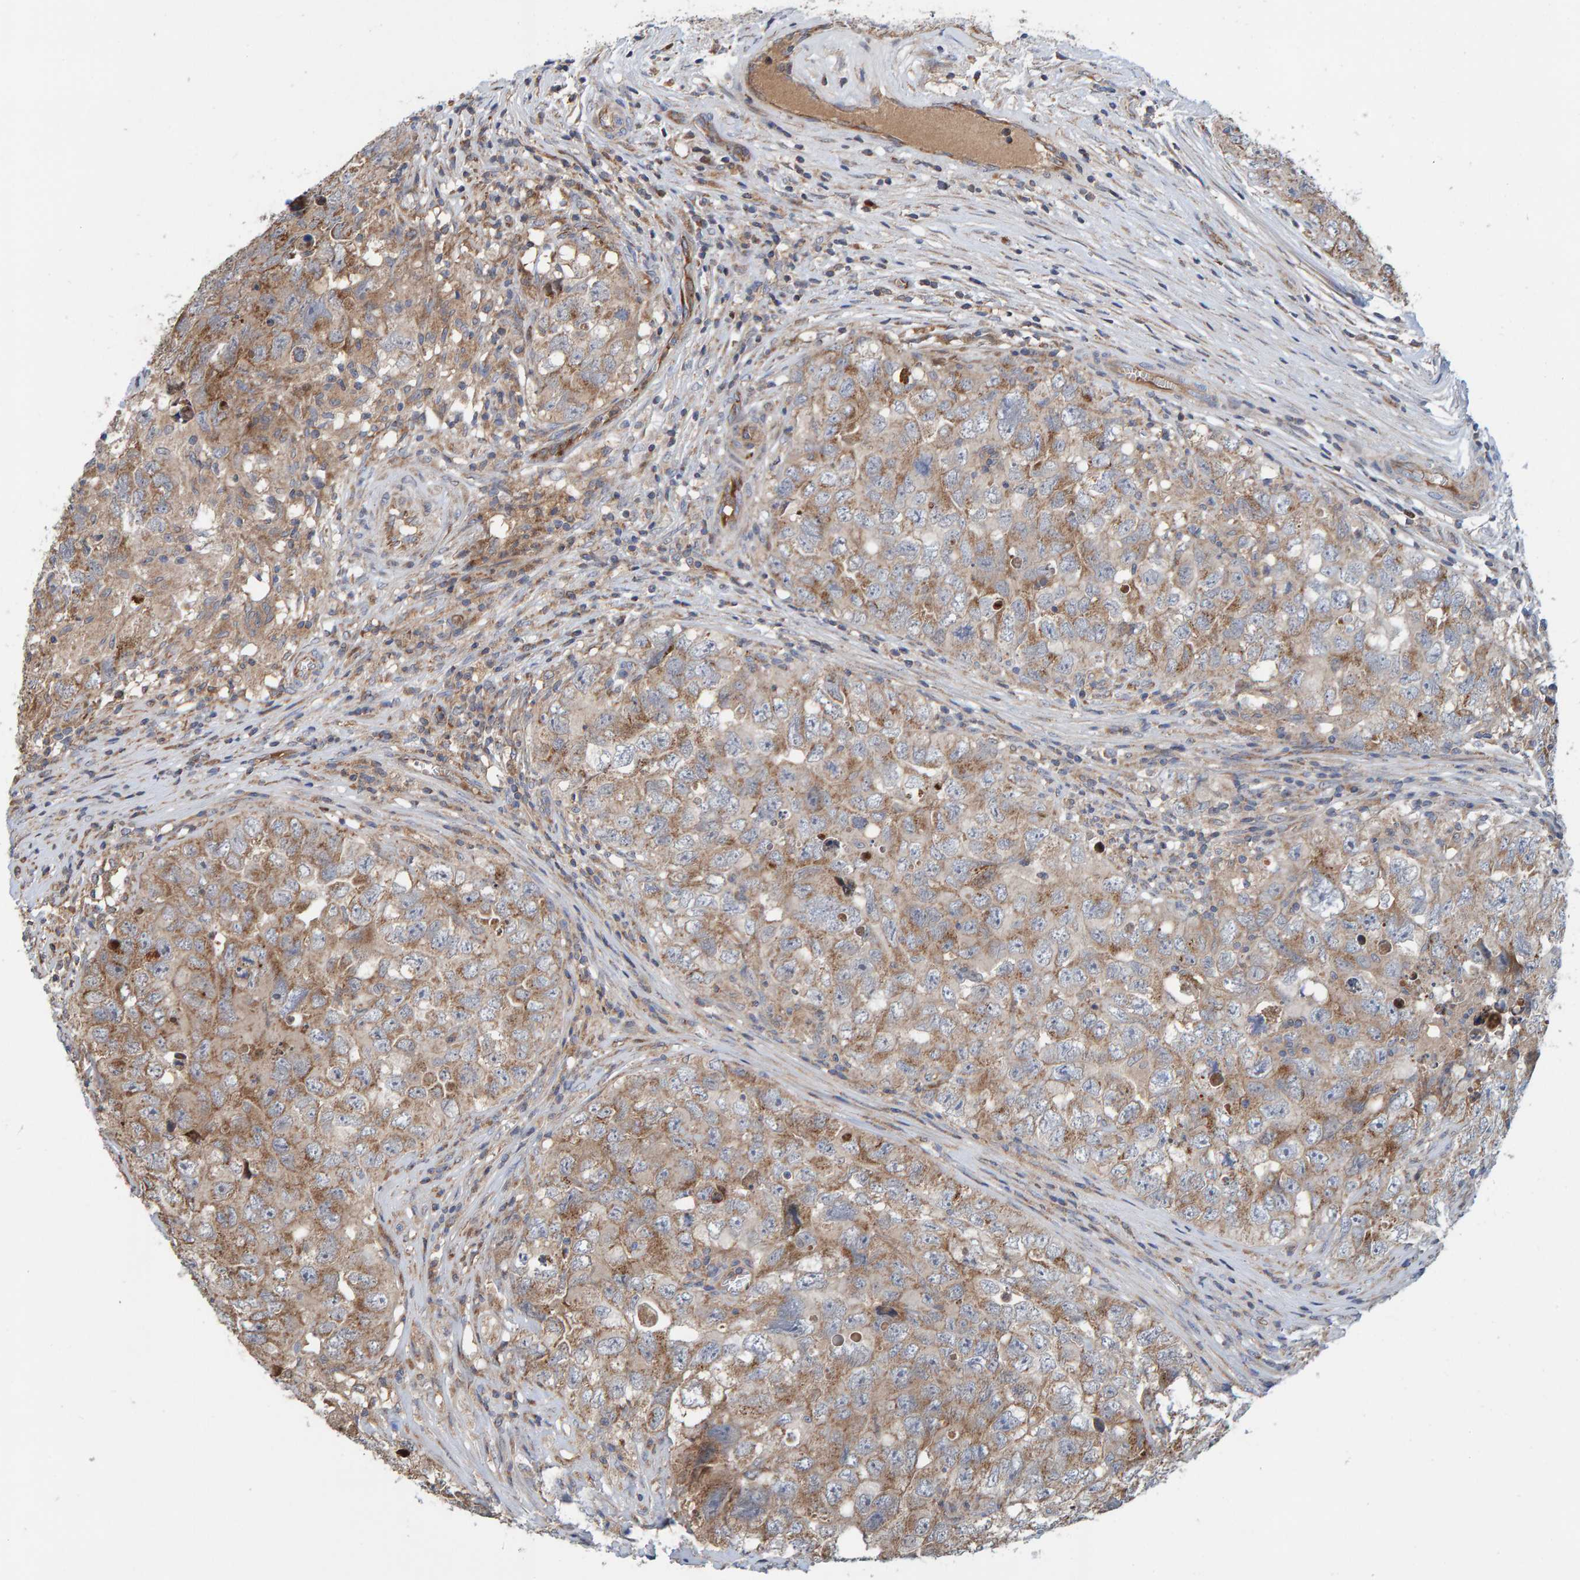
{"staining": {"intensity": "weak", "quantity": "25%-75%", "location": "cytoplasmic/membranous"}, "tissue": "testis cancer", "cell_type": "Tumor cells", "image_type": "cancer", "snomed": [{"axis": "morphology", "description": "Seminoma, NOS"}, {"axis": "morphology", "description": "Carcinoma, Embryonal, NOS"}, {"axis": "topography", "description": "Testis"}], "caption": "A photomicrograph showing weak cytoplasmic/membranous positivity in about 25%-75% of tumor cells in testis seminoma, as visualized by brown immunohistochemical staining.", "gene": "KIAA0753", "patient": {"sex": "male", "age": 43}}